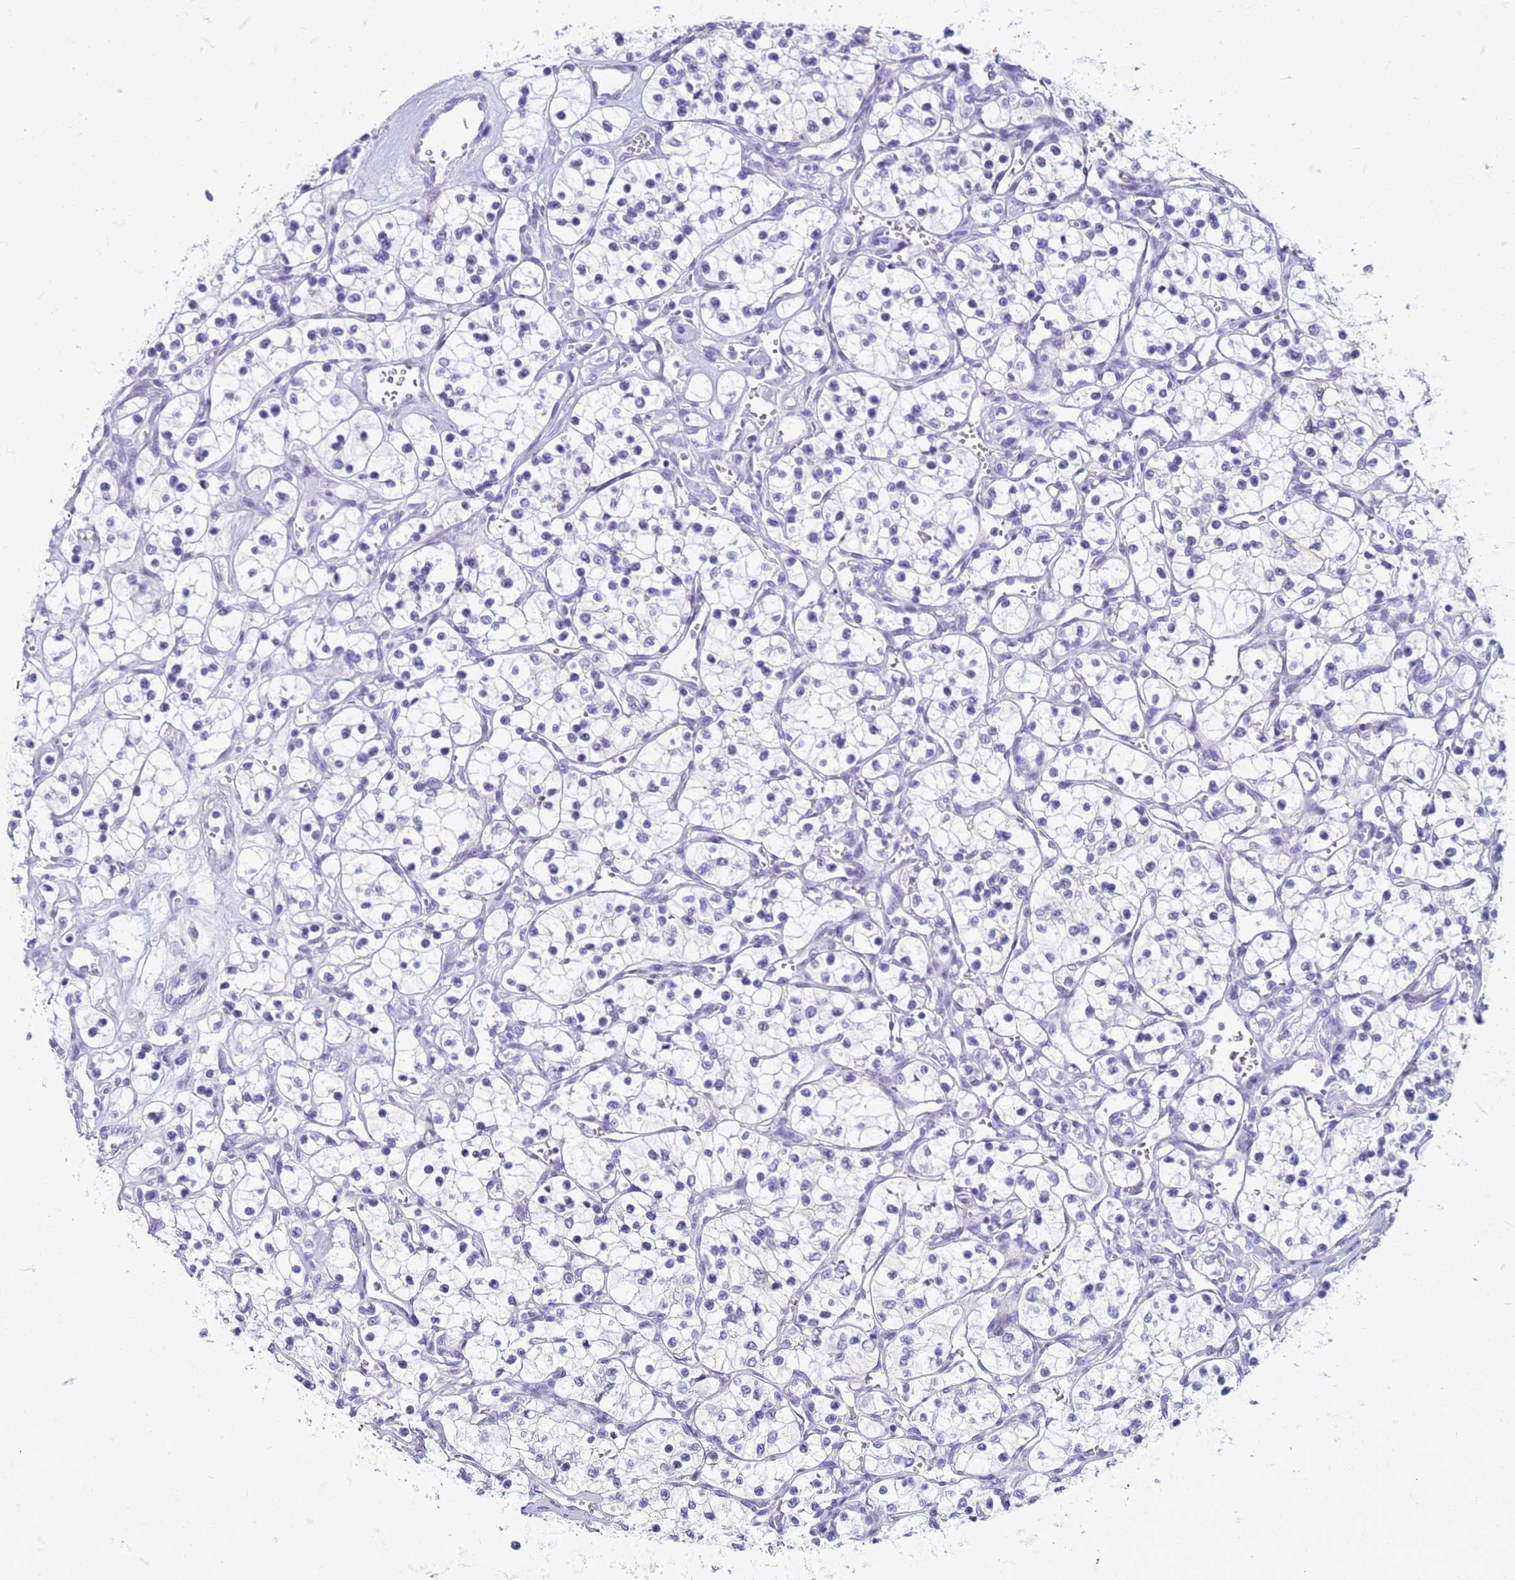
{"staining": {"intensity": "negative", "quantity": "none", "location": "none"}, "tissue": "renal cancer", "cell_type": "Tumor cells", "image_type": "cancer", "snomed": [{"axis": "morphology", "description": "Adenocarcinoma, NOS"}, {"axis": "topography", "description": "Kidney"}], "caption": "IHC histopathology image of renal cancer stained for a protein (brown), which demonstrates no positivity in tumor cells.", "gene": "CFAP100", "patient": {"sex": "female", "age": 69}}